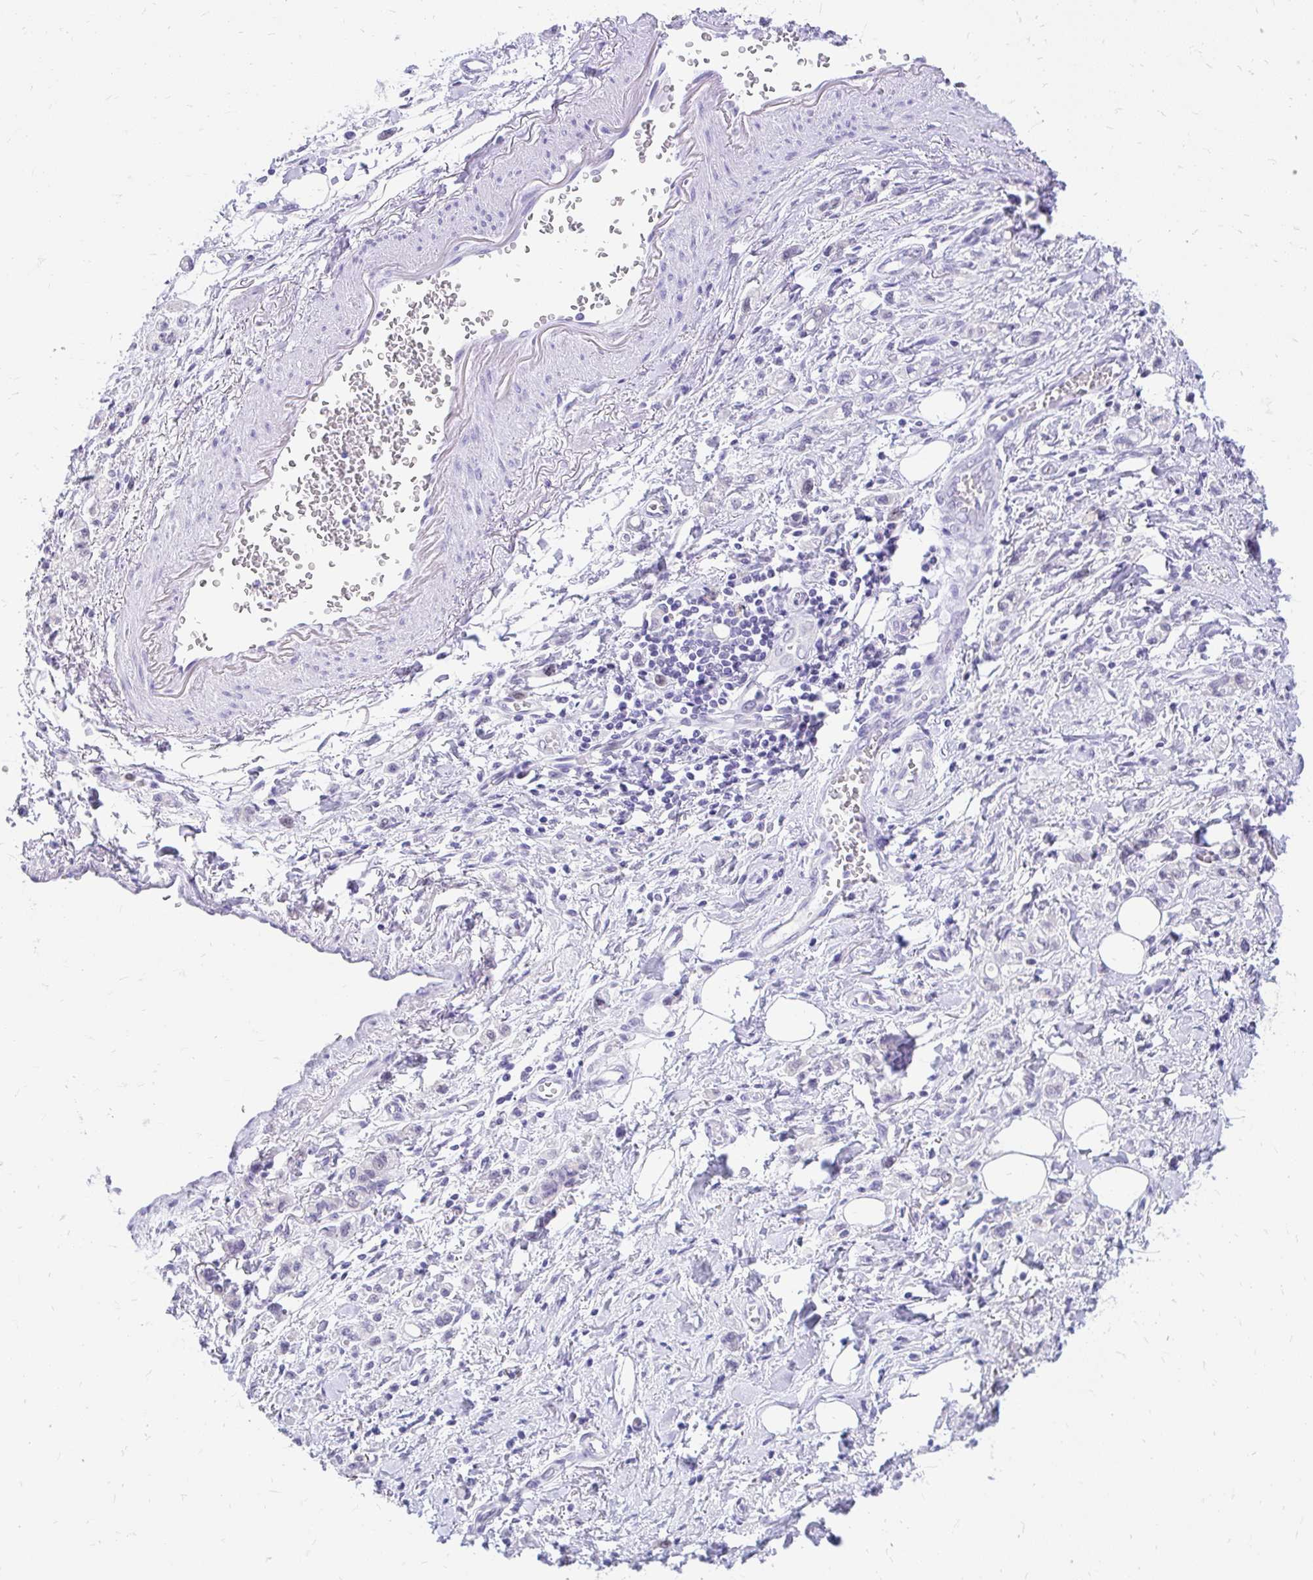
{"staining": {"intensity": "negative", "quantity": "none", "location": "none"}, "tissue": "stomach cancer", "cell_type": "Tumor cells", "image_type": "cancer", "snomed": [{"axis": "morphology", "description": "Adenocarcinoma, NOS"}, {"axis": "topography", "description": "Stomach"}], "caption": "Immunohistochemical staining of adenocarcinoma (stomach) exhibits no significant staining in tumor cells.", "gene": "GLB1L2", "patient": {"sex": "male", "age": 77}}